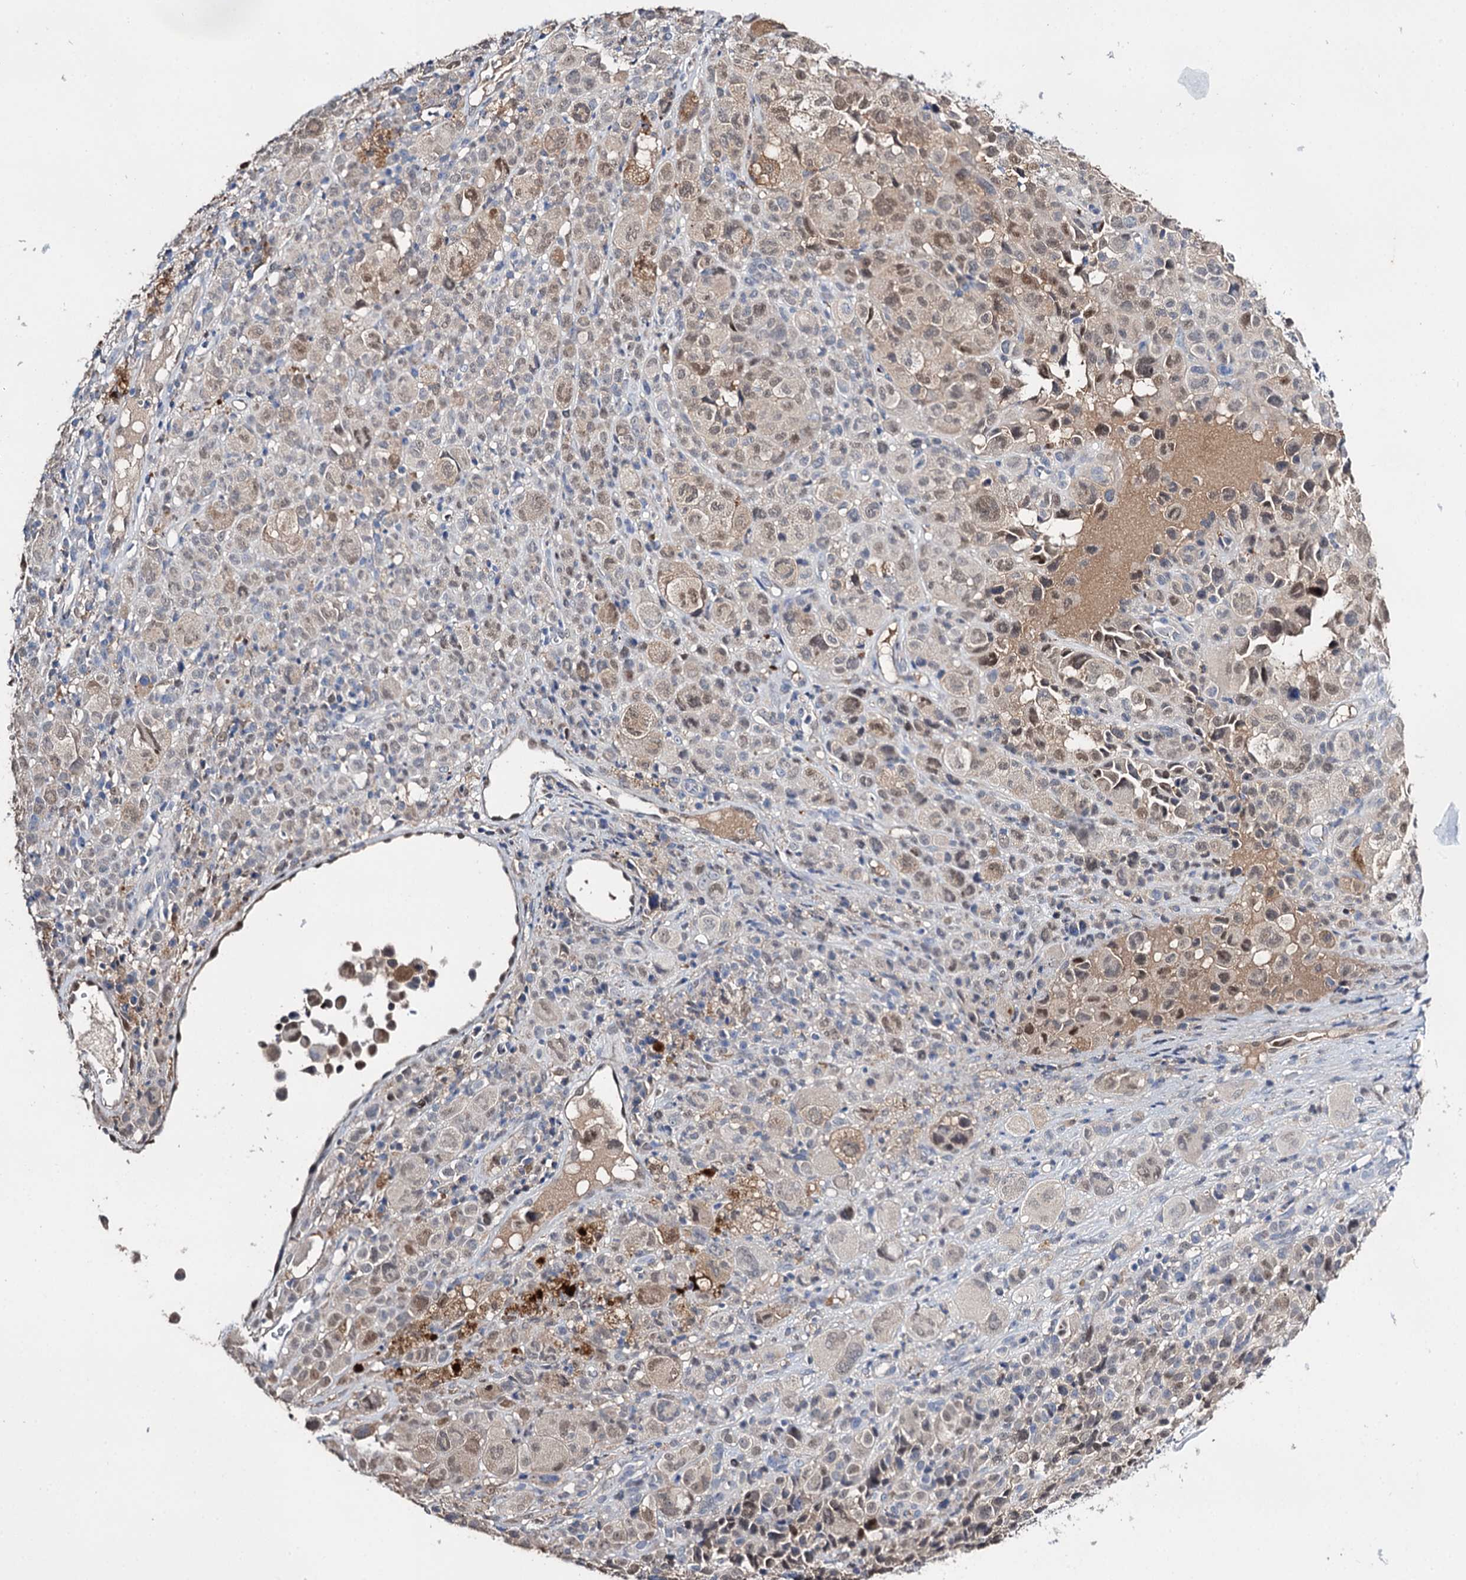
{"staining": {"intensity": "weak", "quantity": "<25%", "location": "cytoplasmic/membranous,nuclear"}, "tissue": "melanoma", "cell_type": "Tumor cells", "image_type": "cancer", "snomed": [{"axis": "morphology", "description": "Malignant melanoma, NOS"}, {"axis": "topography", "description": "Skin of trunk"}], "caption": "Melanoma stained for a protein using immunohistochemistry (IHC) exhibits no staining tumor cells.", "gene": "DNAH6", "patient": {"sex": "male", "age": 71}}